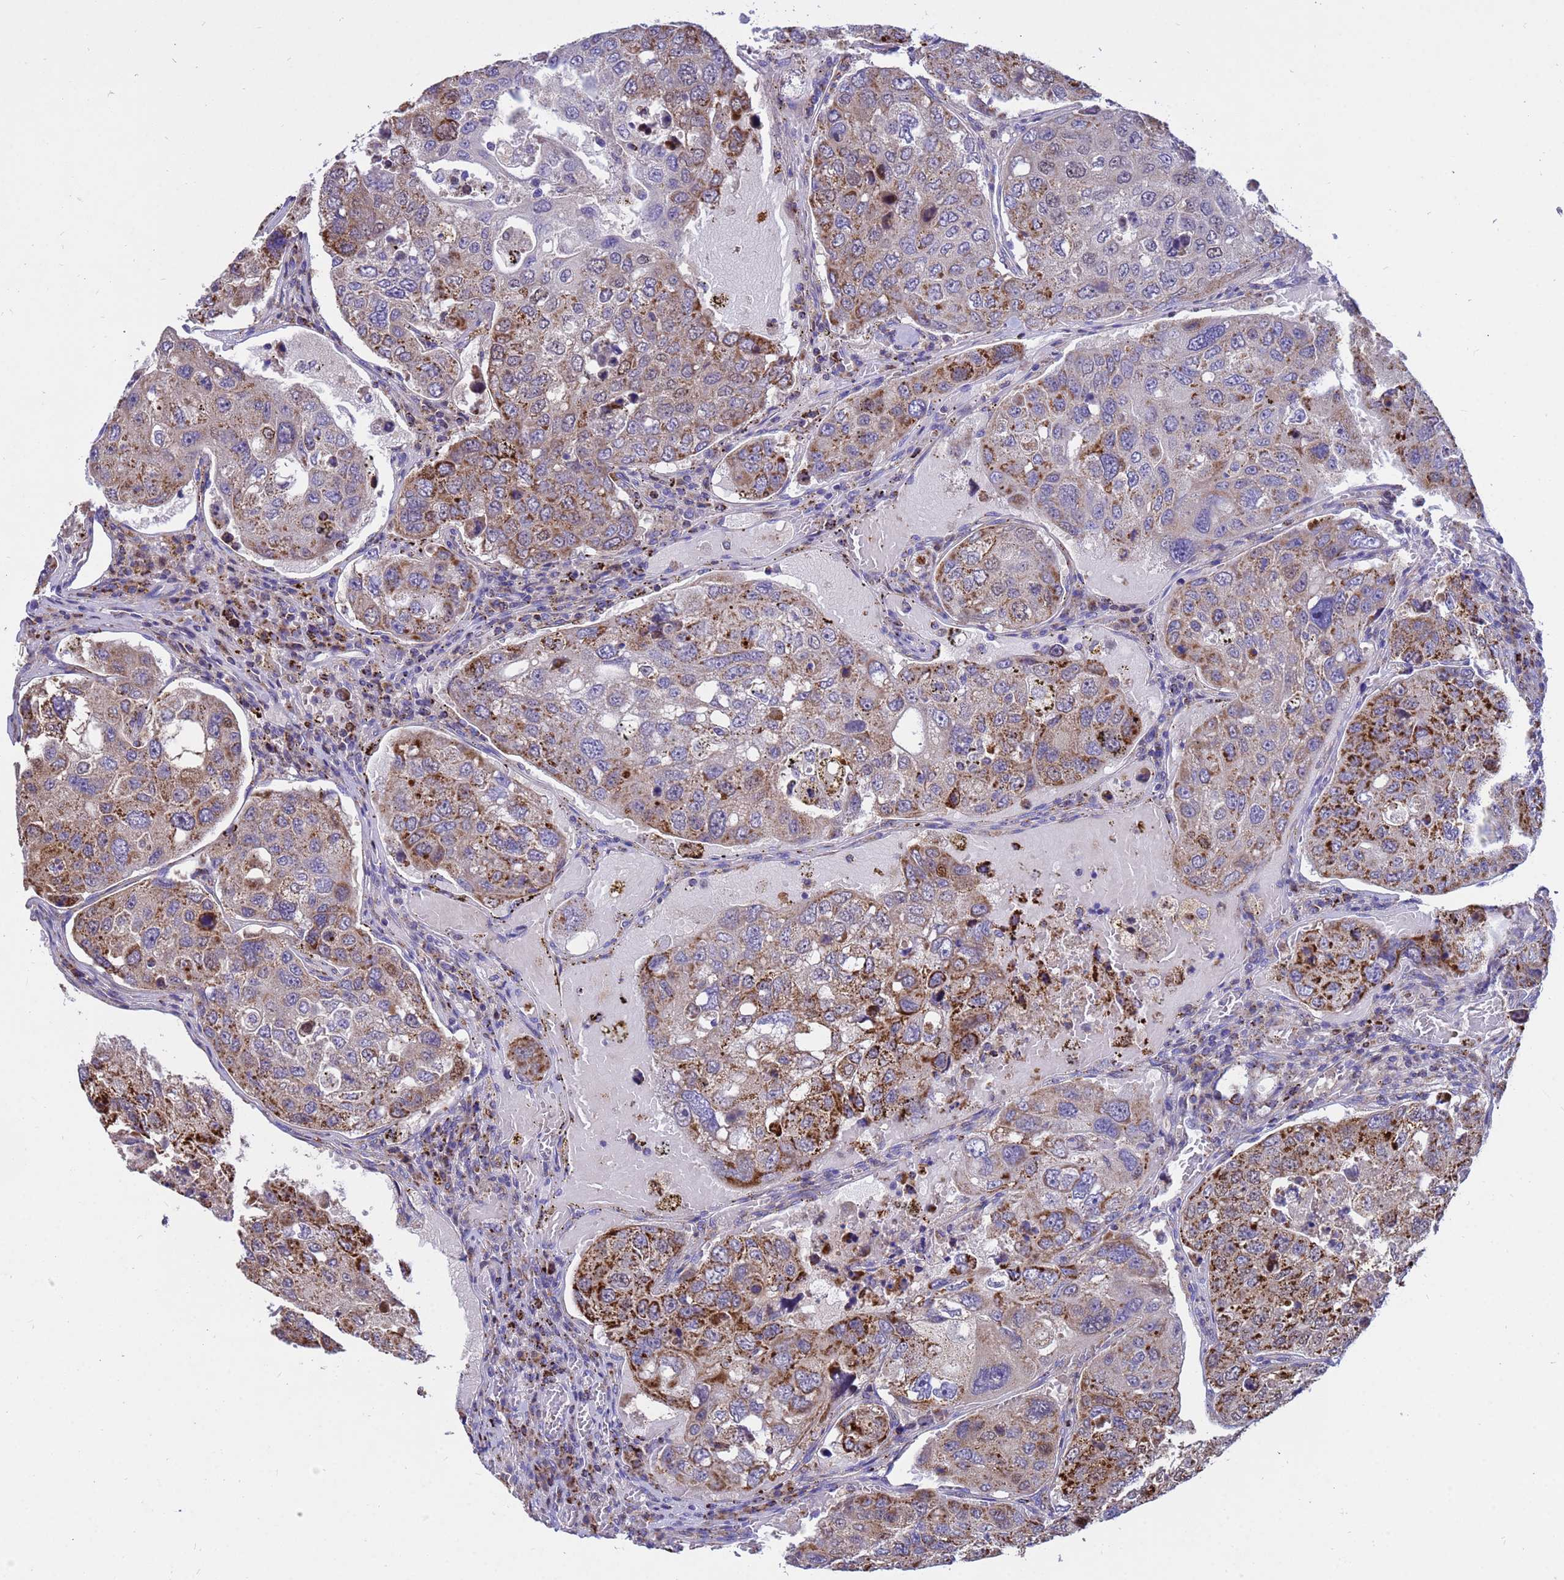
{"staining": {"intensity": "strong", "quantity": "25%-75%", "location": "cytoplasmic/membranous"}, "tissue": "urothelial cancer", "cell_type": "Tumor cells", "image_type": "cancer", "snomed": [{"axis": "morphology", "description": "Urothelial carcinoma, High grade"}, {"axis": "topography", "description": "Lymph node"}, {"axis": "topography", "description": "Urinary bladder"}], "caption": "Urothelial cancer stained with a protein marker demonstrates strong staining in tumor cells.", "gene": "TUBGCP3", "patient": {"sex": "male", "age": 51}}